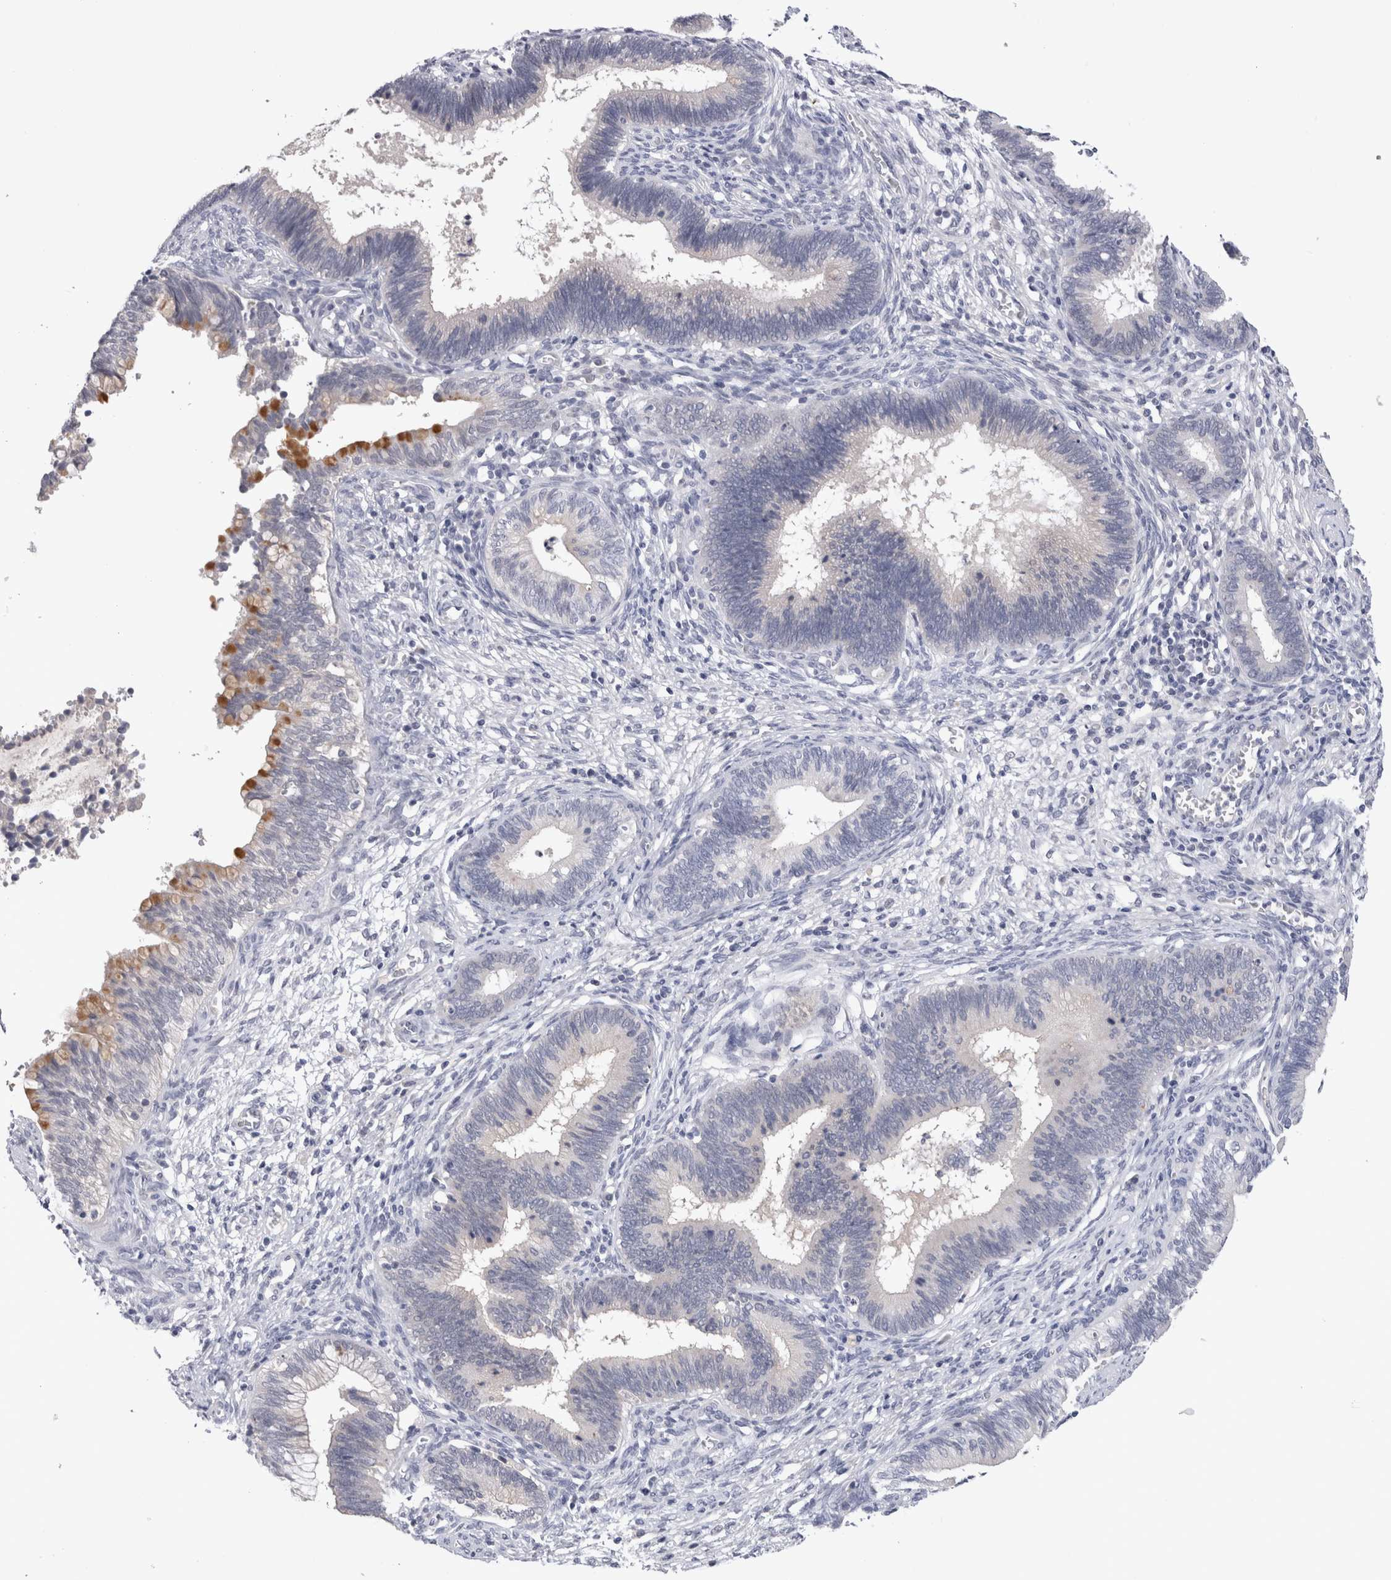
{"staining": {"intensity": "moderate", "quantity": "<25%", "location": "cytoplasmic/membranous"}, "tissue": "cervical cancer", "cell_type": "Tumor cells", "image_type": "cancer", "snomed": [{"axis": "morphology", "description": "Adenocarcinoma, NOS"}, {"axis": "topography", "description": "Cervix"}], "caption": "Protein staining of adenocarcinoma (cervical) tissue shows moderate cytoplasmic/membranous expression in about <25% of tumor cells.", "gene": "CRYBG1", "patient": {"sex": "female", "age": 44}}